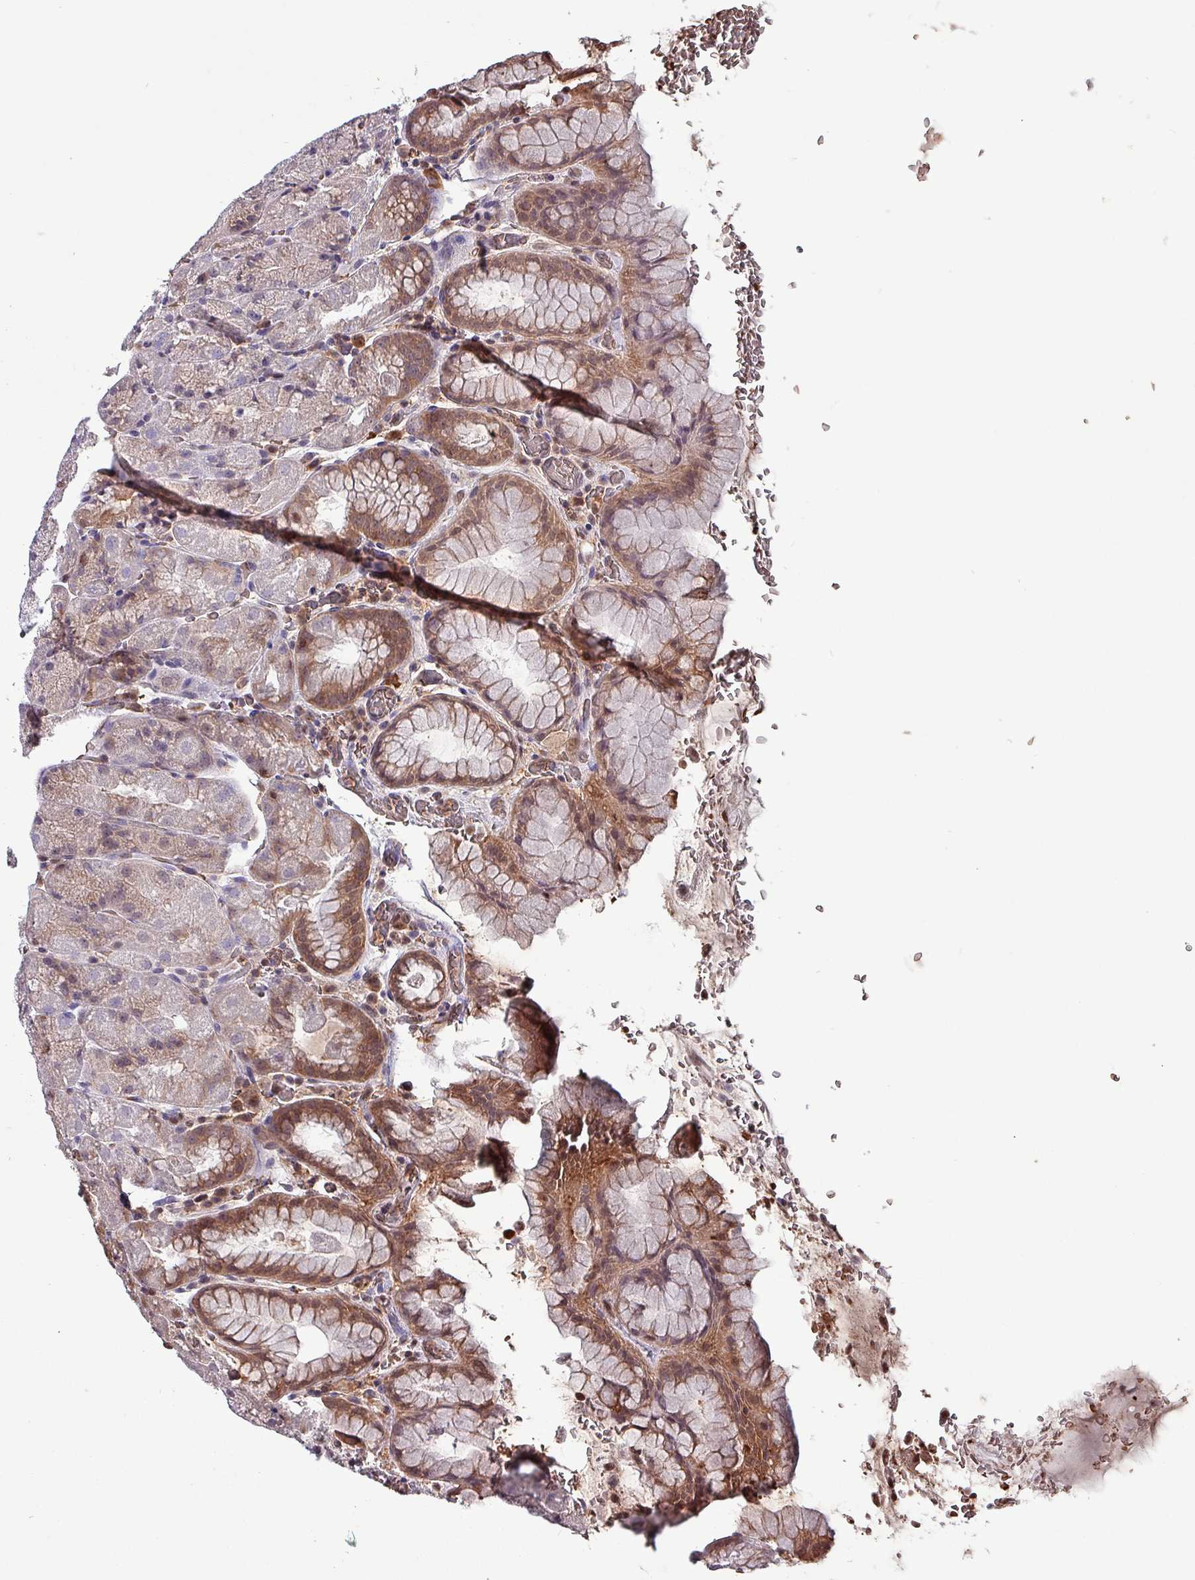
{"staining": {"intensity": "moderate", "quantity": ">75%", "location": "cytoplasmic/membranous,nuclear"}, "tissue": "stomach", "cell_type": "Glandular cells", "image_type": "normal", "snomed": [{"axis": "morphology", "description": "Normal tissue, NOS"}, {"axis": "topography", "description": "Stomach, upper"}, {"axis": "topography", "description": "Stomach, lower"}], "caption": "Protein expression analysis of unremarkable stomach reveals moderate cytoplasmic/membranous,nuclear expression in about >75% of glandular cells. (DAB IHC, brown staining for protein, blue staining for nuclei).", "gene": "PSMB8", "patient": {"sex": "male", "age": 67}}